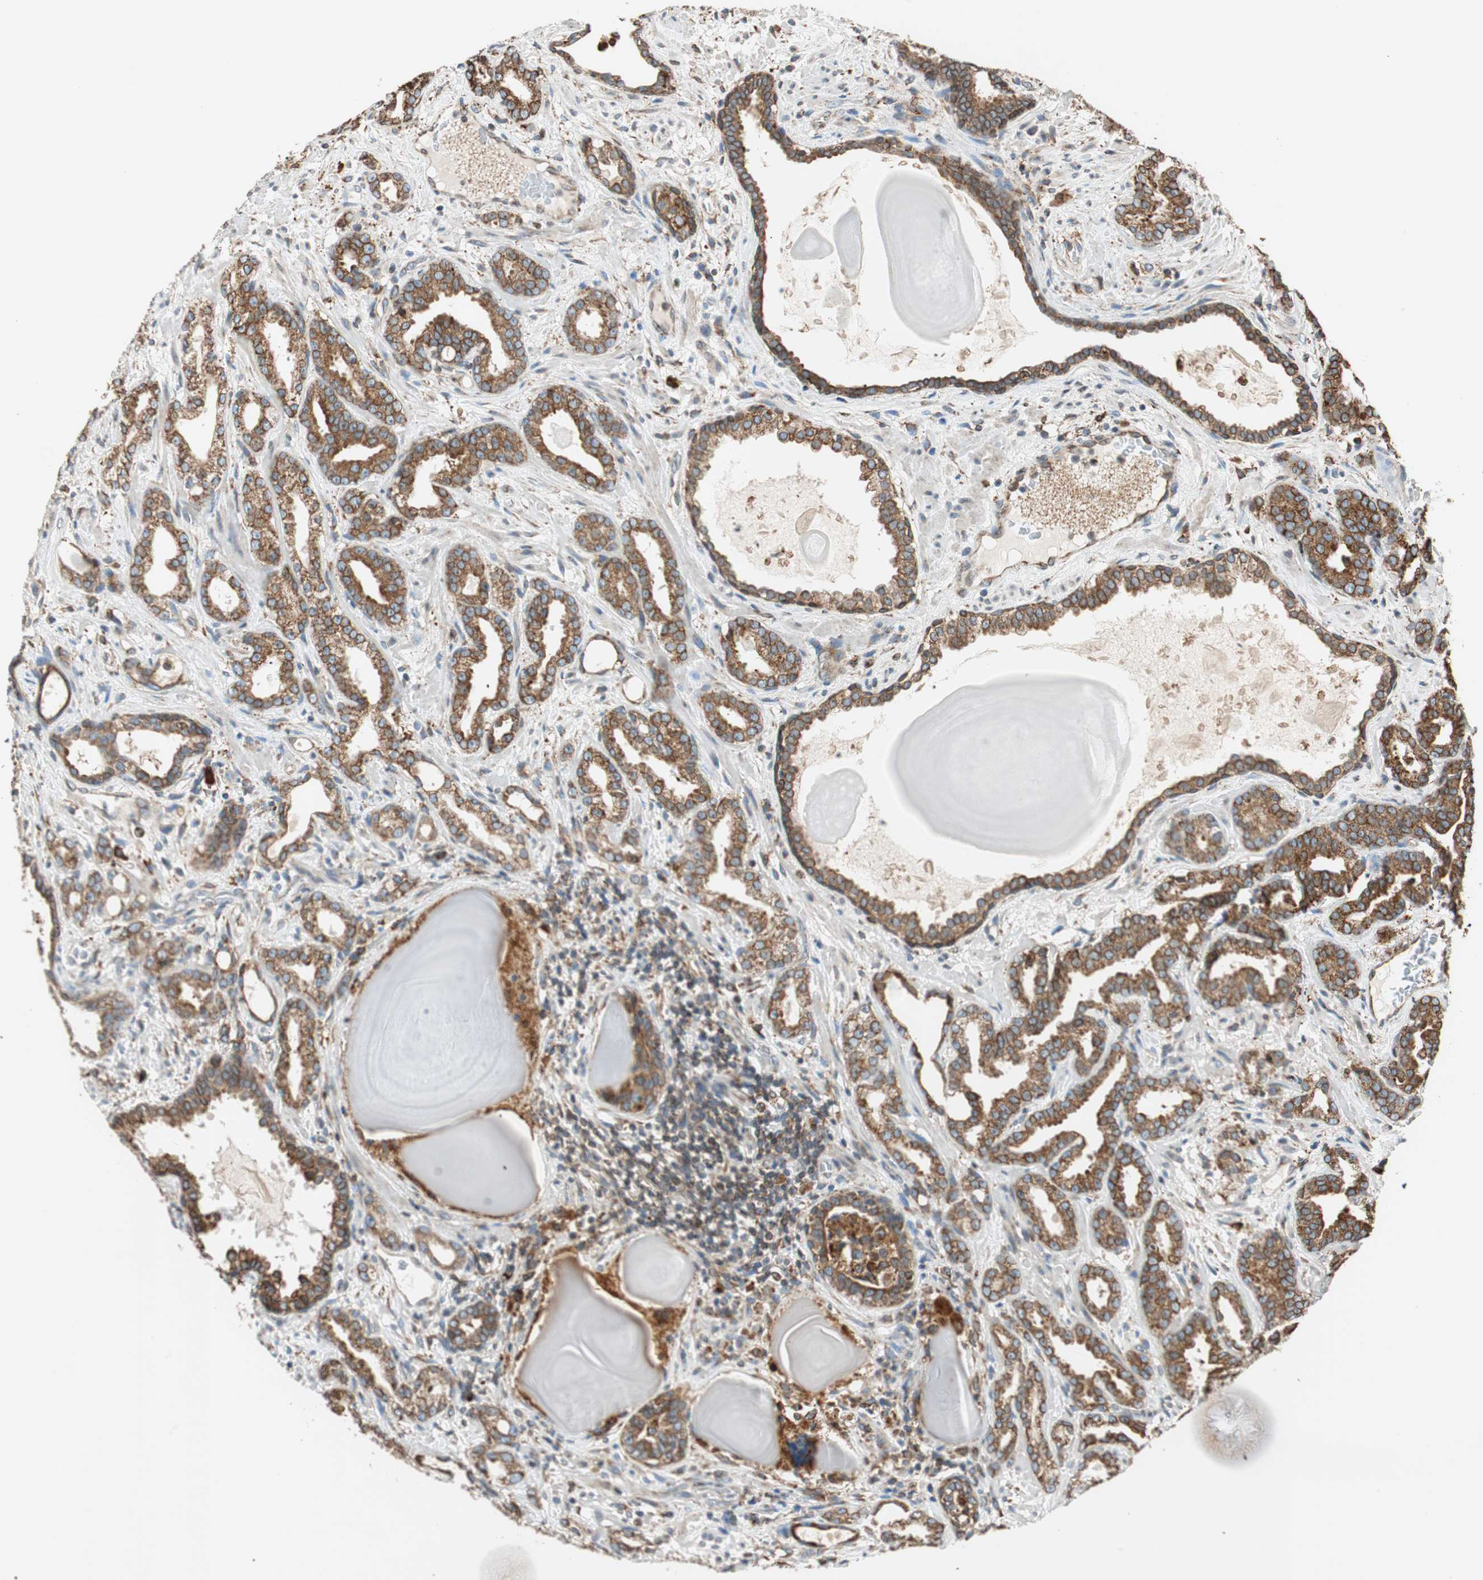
{"staining": {"intensity": "strong", "quantity": ">75%", "location": "cytoplasmic/membranous"}, "tissue": "prostate cancer", "cell_type": "Tumor cells", "image_type": "cancer", "snomed": [{"axis": "morphology", "description": "Adenocarcinoma, Low grade"}, {"axis": "topography", "description": "Prostate"}], "caption": "Strong cytoplasmic/membranous staining for a protein is identified in approximately >75% of tumor cells of prostate cancer using immunohistochemistry.", "gene": "PRKCSH", "patient": {"sex": "male", "age": 63}}